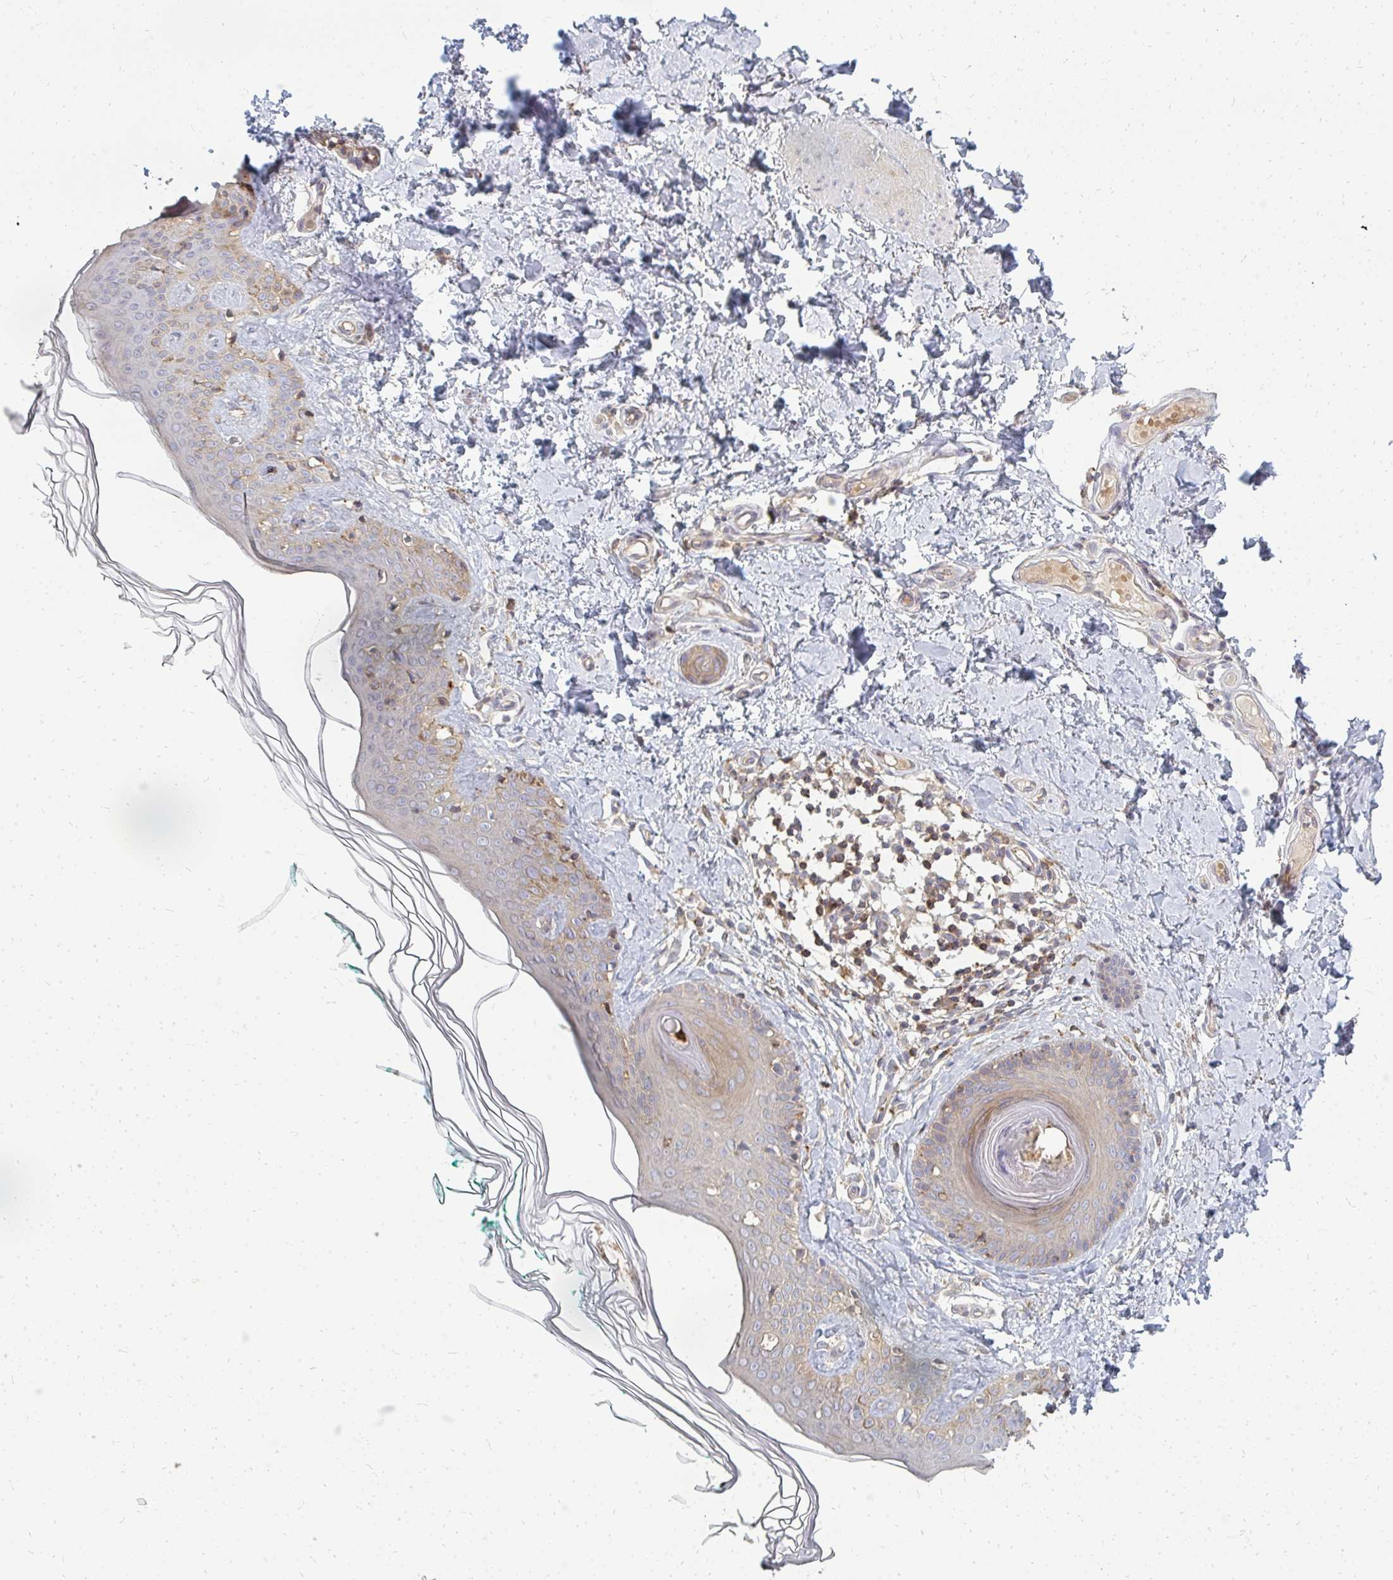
{"staining": {"intensity": "negative", "quantity": "none", "location": "none"}, "tissue": "skin", "cell_type": "Fibroblasts", "image_type": "normal", "snomed": [{"axis": "morphology", "description": "Normal tissue, NOS"}, {"axis": "topography", "description": "Skin"}, {"axis": "topography", "description": "Peripheral nerve tissue"}], "caption": "Micrograph shows no protein positivity in fibroblasts of normal skin. (Stains: DAB (3,3'-diaminobenzidine) IHC with hematoxylin counter stain, Microscopy: brightfield microscopy at high magnification).", "gene": "ZNF285", "patient": {"sex": "female", "age": 45}}